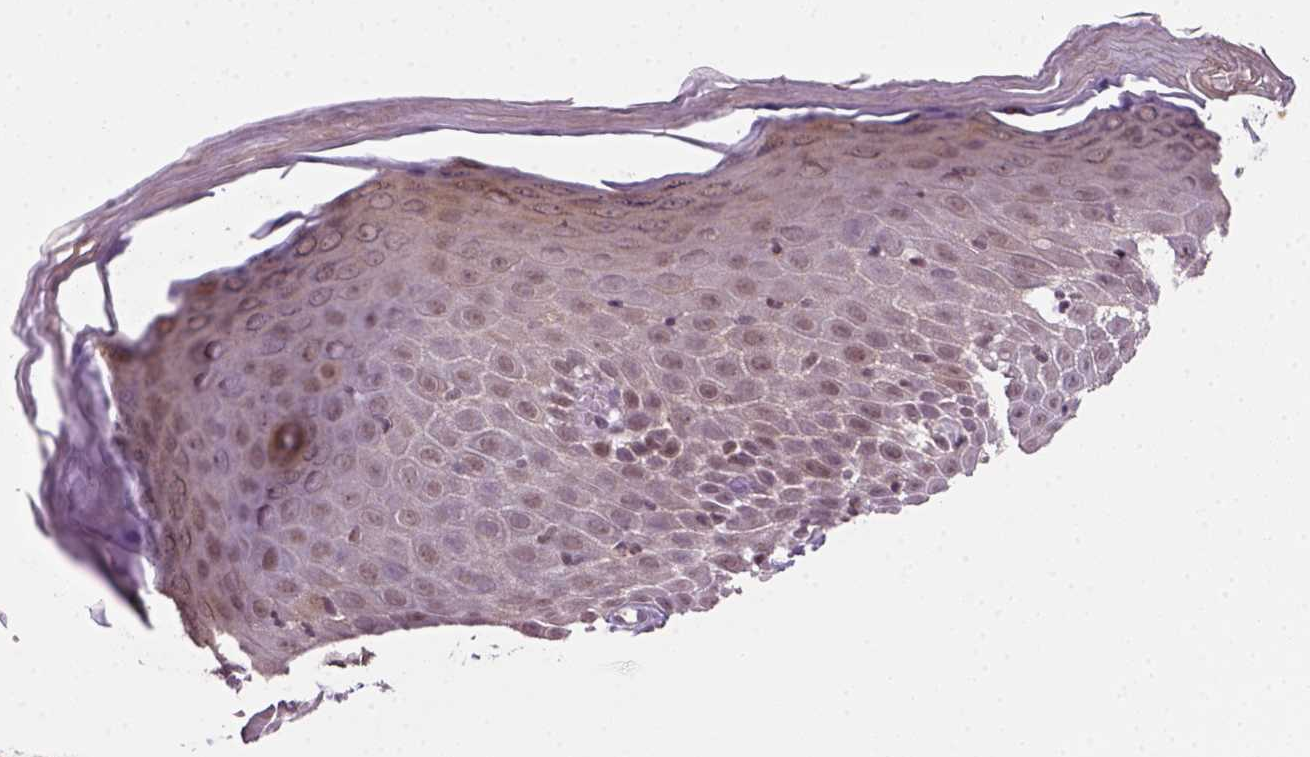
{"staining": {"intensity": "weak", "quantity": ">75%", "location": "nuclear"}, "tissue": "skin", "cell_type": "Epidermal cells", "image_type": "normal", "snomed": [{"axis": "morphology", "description": "Normal tissue, NOS"}, {"axis": "topography", "description": "Vulva"}], "caption": "Weak nuclear protein staining is identified in about >75% of epidermal cells in skin.", "gene": "GOT1", "patient": {"sex": "female", "age": 68}}